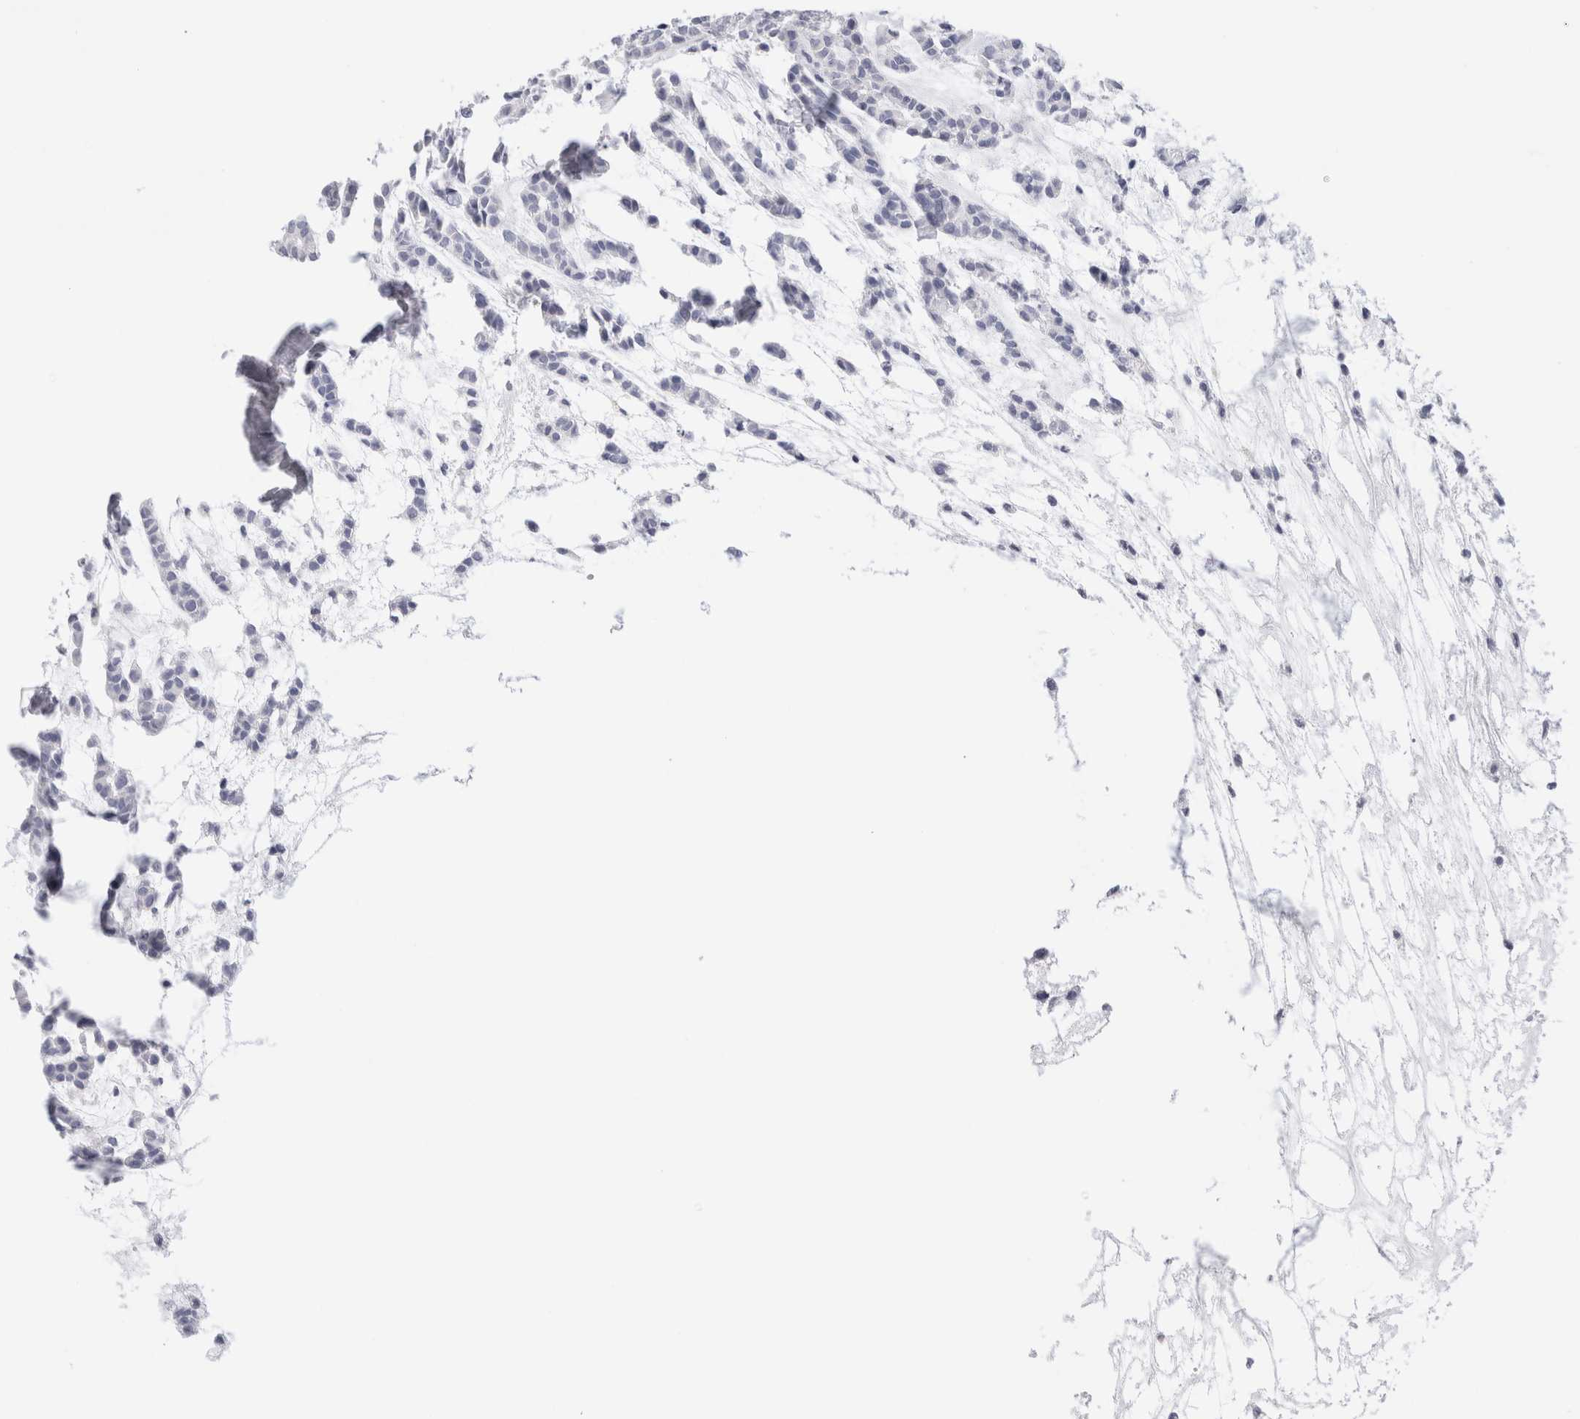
{"staining": {"intensity": "negative", "quantity": "none", "location": "none"}, "tissue": "head and neck cancer", "cell_type": "Tumor cells", "image_type": "cancer", "snomed": [{"axis": "morphology", "description": "Adenocarcinoma, NOS"}, {"axis": "morphology", "description": "Adenoma, NOS"}, {"axis": "topography", "description": "Head-Neck"}], "caption": "Immunohistochemistry (IHC) photomicrograph of neoplastic tissue: adenoma (head and neck) stained with DAB reveals no significant protein staining in tumor cells.", "gene": "MUC15", "patient": {"sex": "female", "age": 55}}